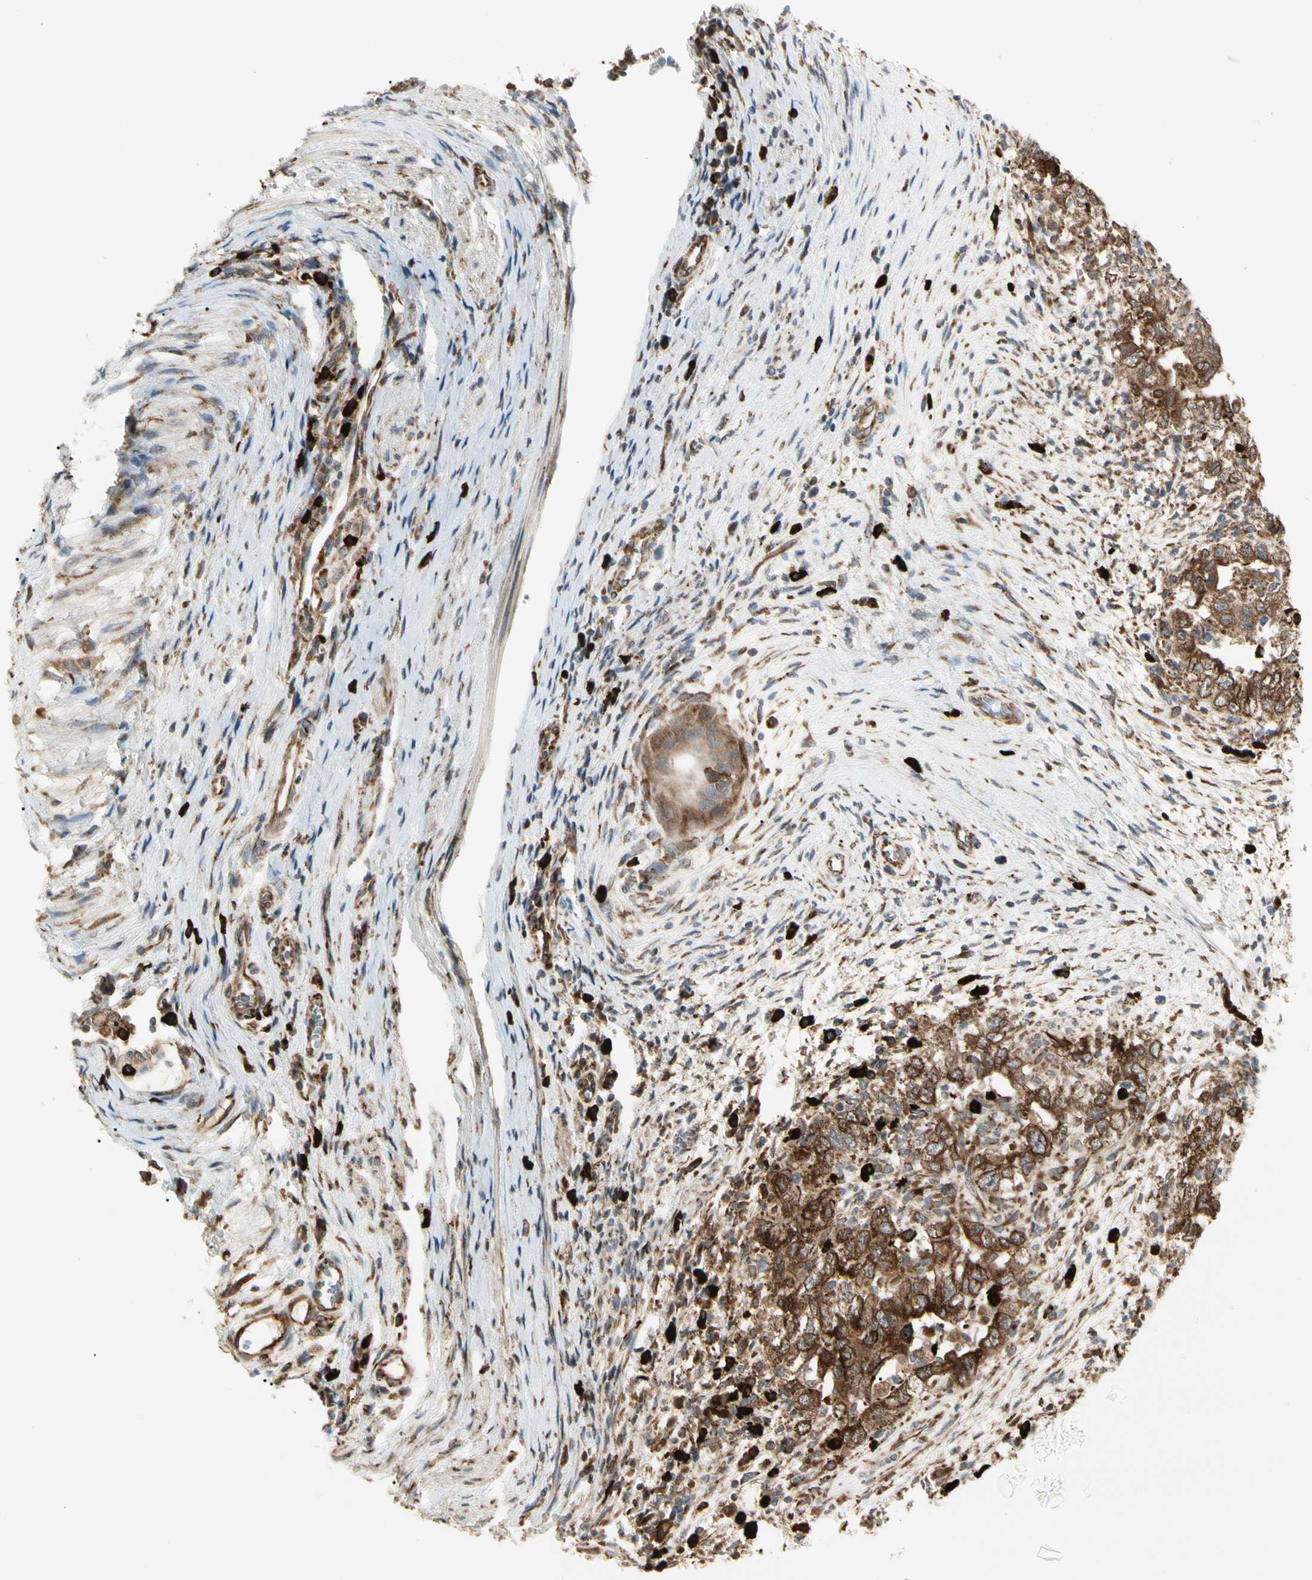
{"staining": {"intensity": "strong", "quantity": ">75%", "location": "cytoplasmic/membranous"}, "tissue": "testis cancer", "cell_type": "Tumor cells", "image_type": "cancer", "snomed": [{"axis": "morphology", "description": "Carcinoma, Embryonal, NOS"}, {"axis": "topography", "description": "Testis"}], "caption": "Immunohistochemistry (IHC) staining of testis embryonal carcinoma, which reveals high levels of strong cytoplasmic/membranous positivity in about >75% of tumor cells indicating strong cytoplasmic/membranous protein positivity. The staining was performed using DAB (brown) for protein detection and nuclei were counterstained in hematoxylin (blue).", "gene": "HSP90B1", "patient": {"sex": "male", "age": 26}}